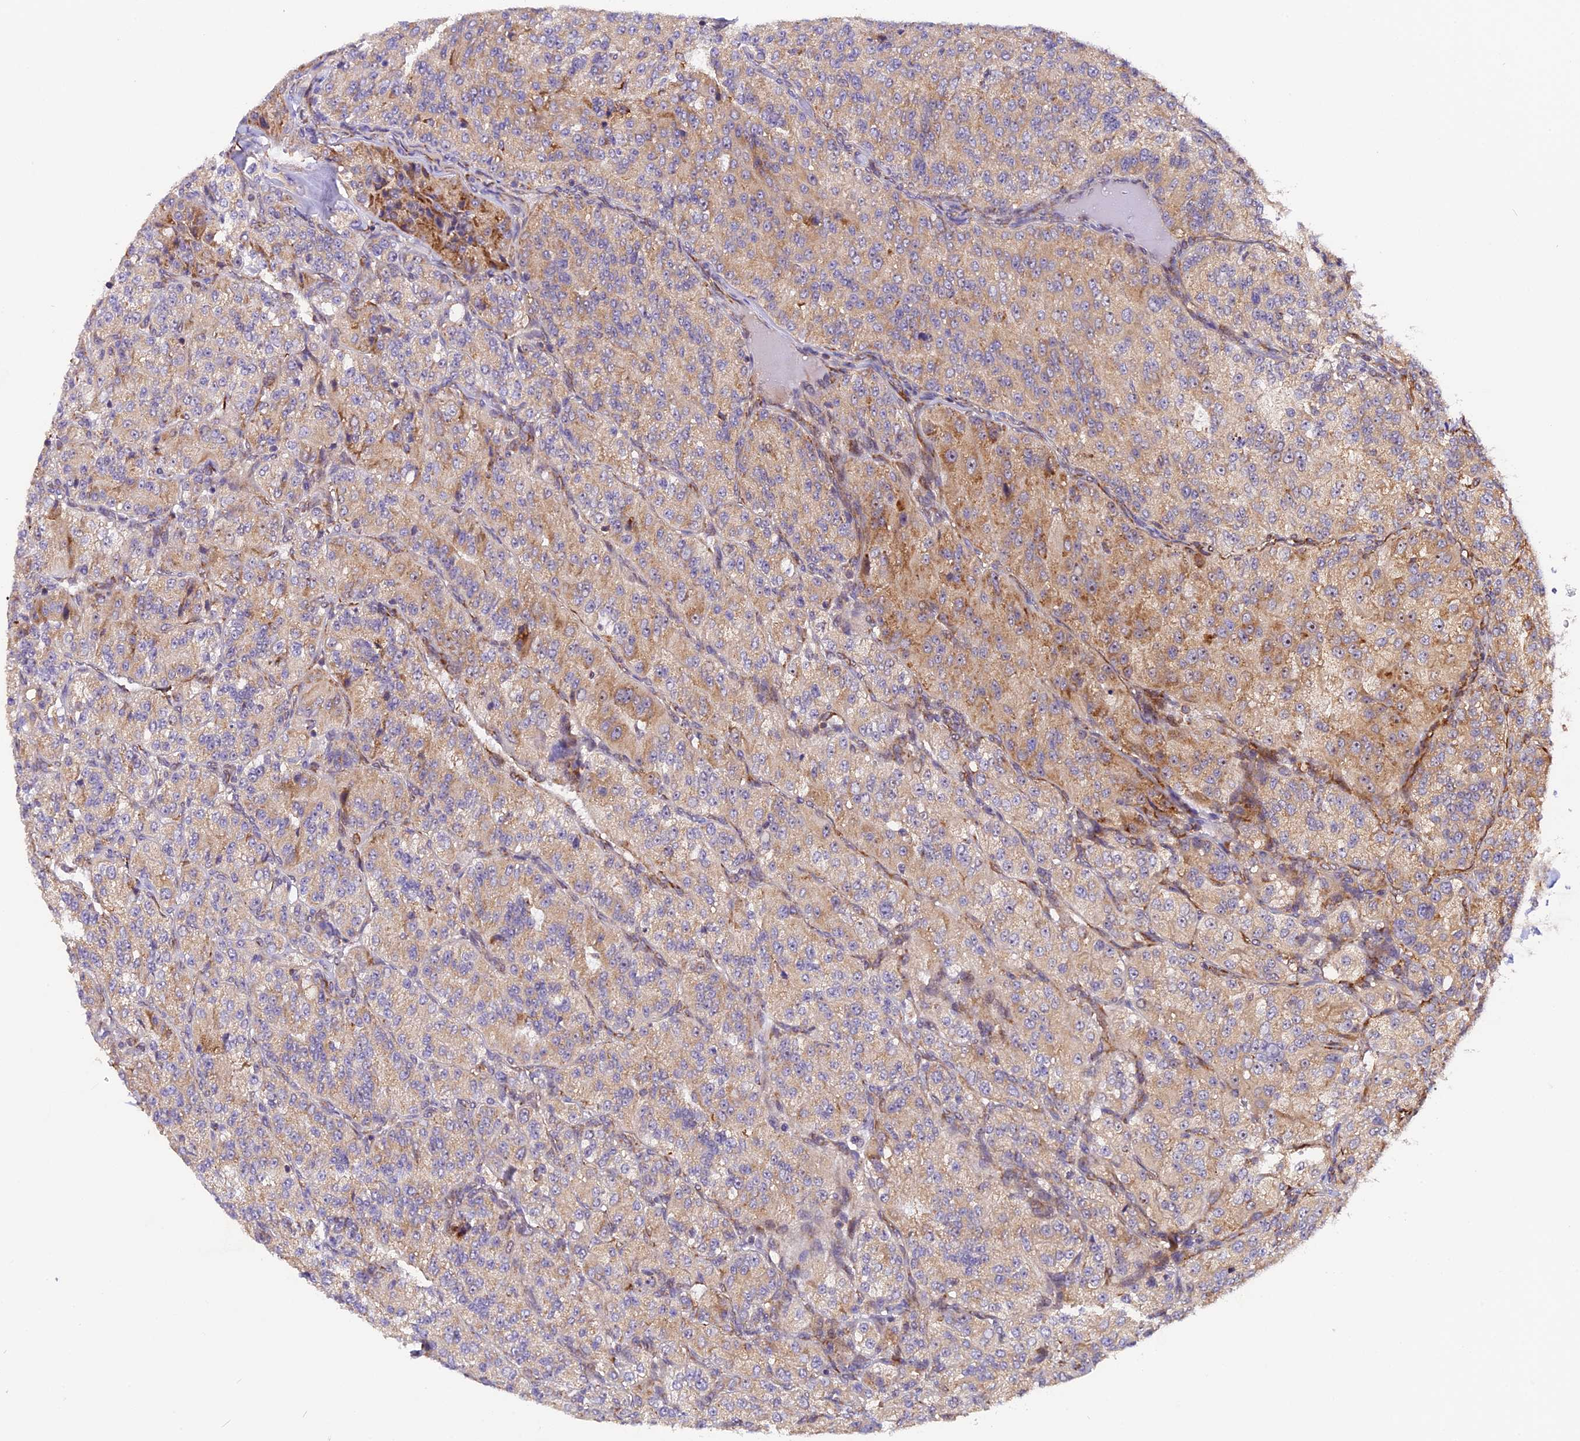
{"staining": {"intensity": "moderate", "quantity": "25%-75%", "location": "cytoplasmic/membranous"}, "tissue": "renal cancer", "cell_type": "Tumor cells", "image_type": "cancer", "snomed": [{"axis": "morphology", "description": "Adenocarcinoma, NOS"}, {"axis": "topography", "description": "Kidney"}], "caption": "A micrograph of human renal cancer (adenocarcinoma) stained for a protein displays moderate cytoplasmic/membranous brown staining in tumor cells.", "gene": "GNPTAB", "patient": {"sex": "female", "age": 63}}